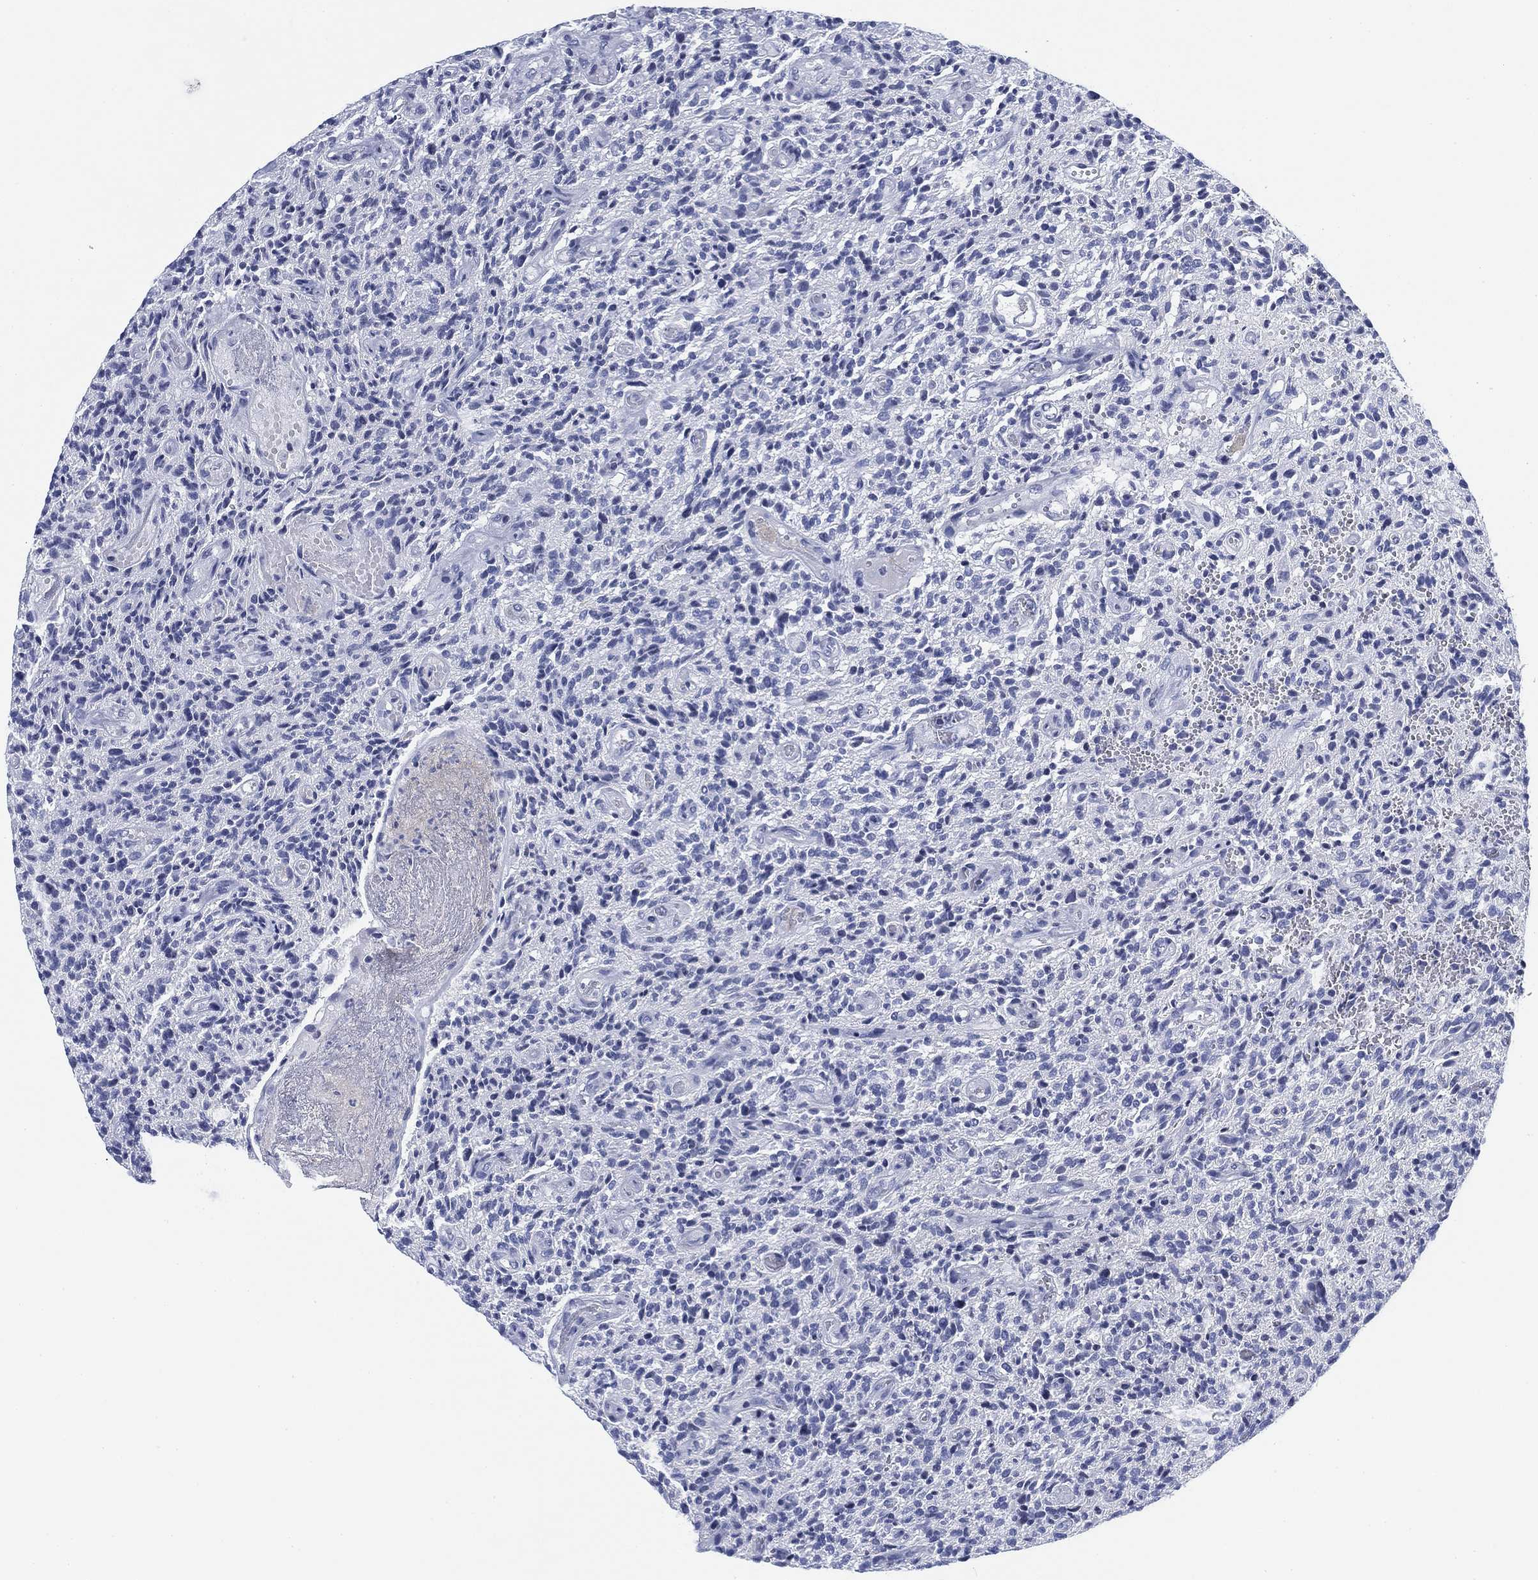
{"staining": {"intensity": "negative", "quantity": "none", "location": "none"}, "tissue": "glioma", "cell_type": "Tumor cells", "image_type": "cancer", "snomed": [{"axis": "morphology", "description": "Glioma, malignant, High grade"}, {"axis": "topography", "description": "Brain"}], "caption": "An immunohistochemistry image of glioma is shown. There is no staining in tumor cells of glioma.", "gene": "FYB1", "patient": {"sex": "male", "age": 64}}